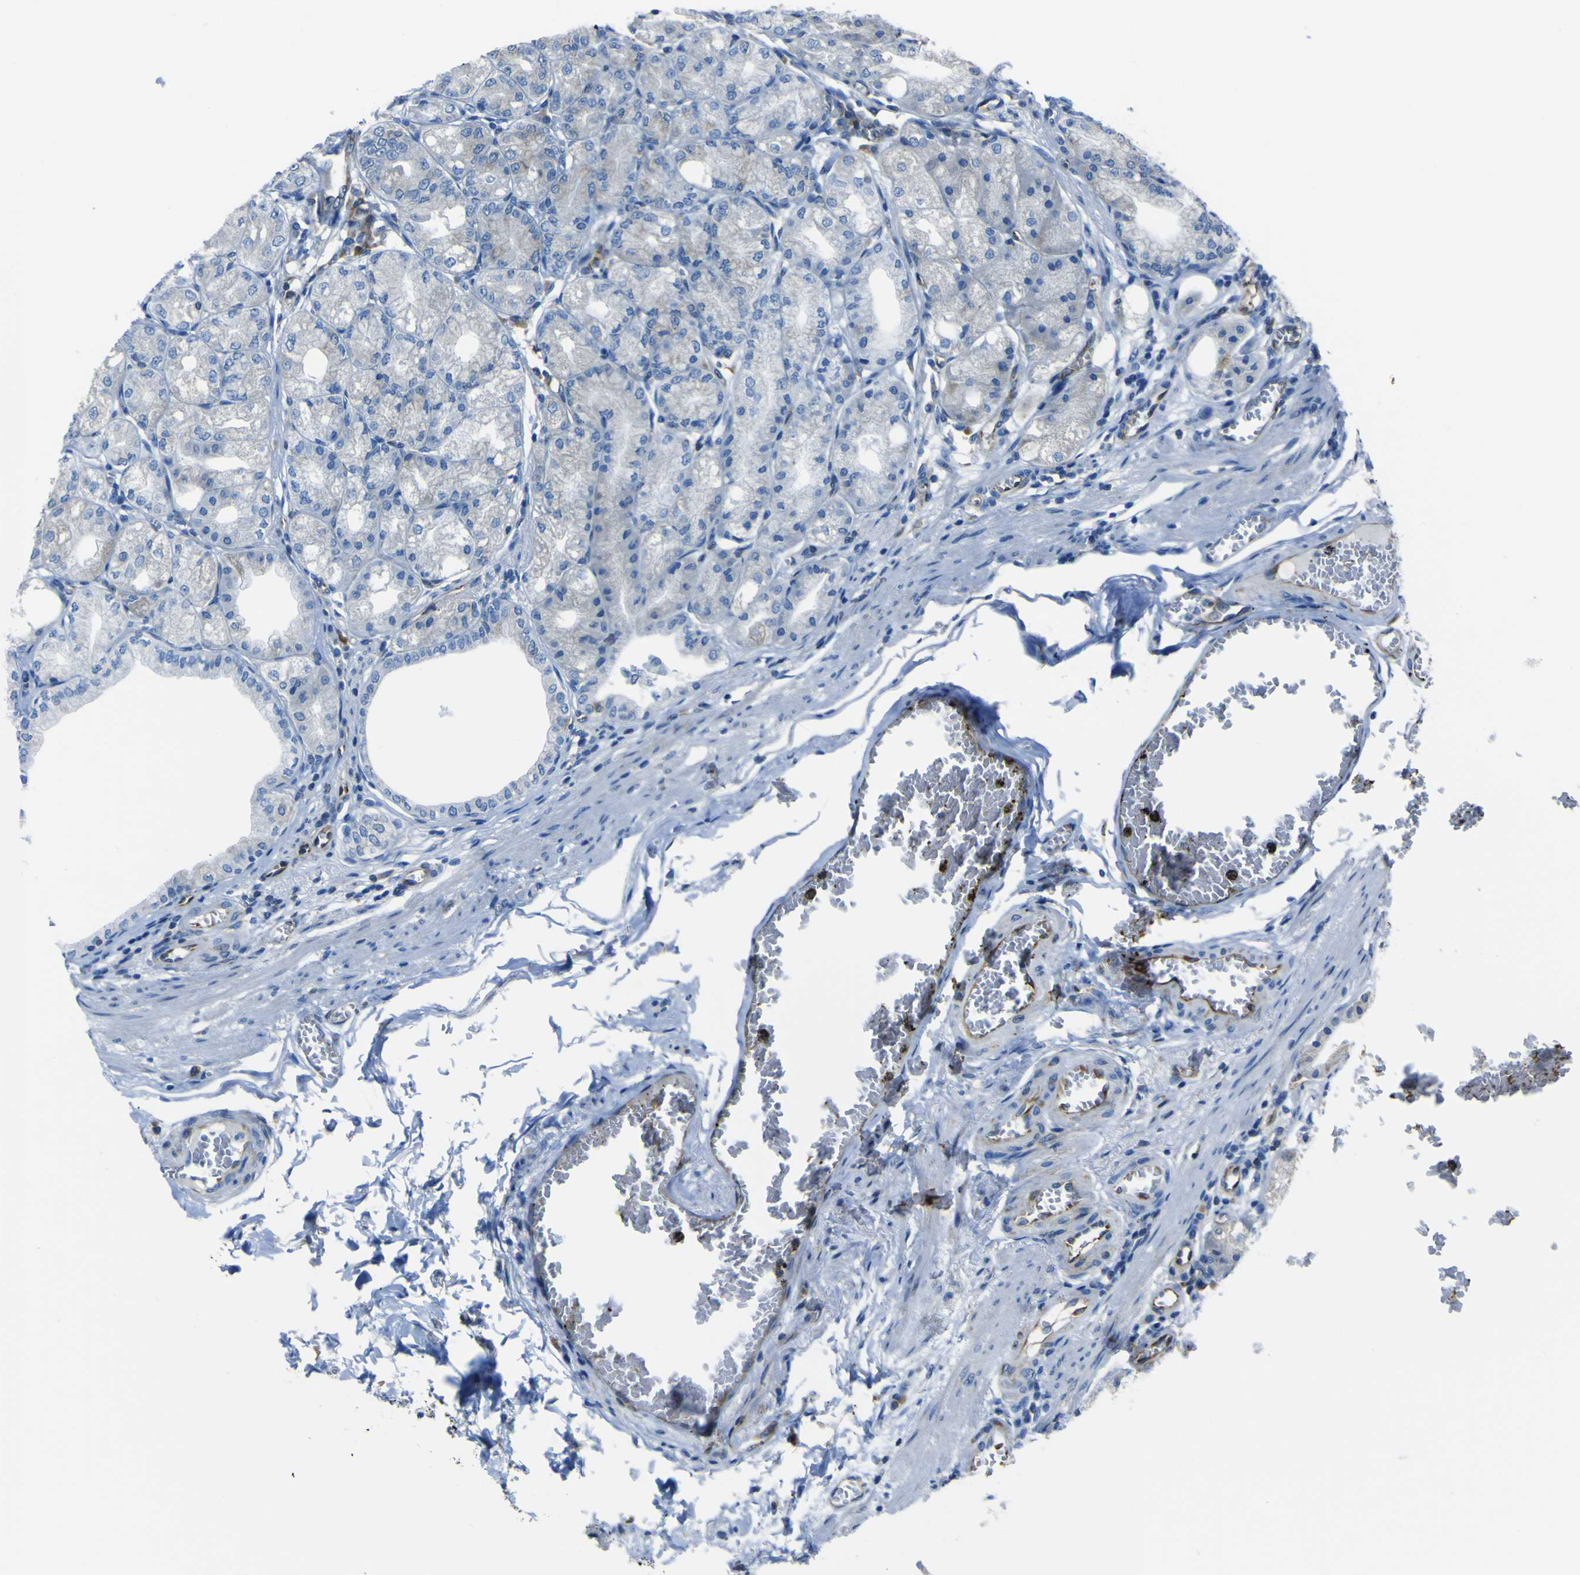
{"staining": {"intensity": "moderate", "quantity": "25%-75%", "location": "cytoplasmic/membranous"}, "tissue": "stomach", "cell_type": "Glandular cells", "image_type": "normal", "snomed": [{"axis": "morphology", "description": "Normal tissue, NOS"}, {"axis": "topography", "description": "Stomach, lower"}], "caption": "Glandular cells show medium levels of moderate cytoplasmic/membranous positivity in about 25%-75% of cells in benign stomach. Nuclei are stained in blue.", "gene": "STIM1", "patient": {"sex": "male", "age": 71}}